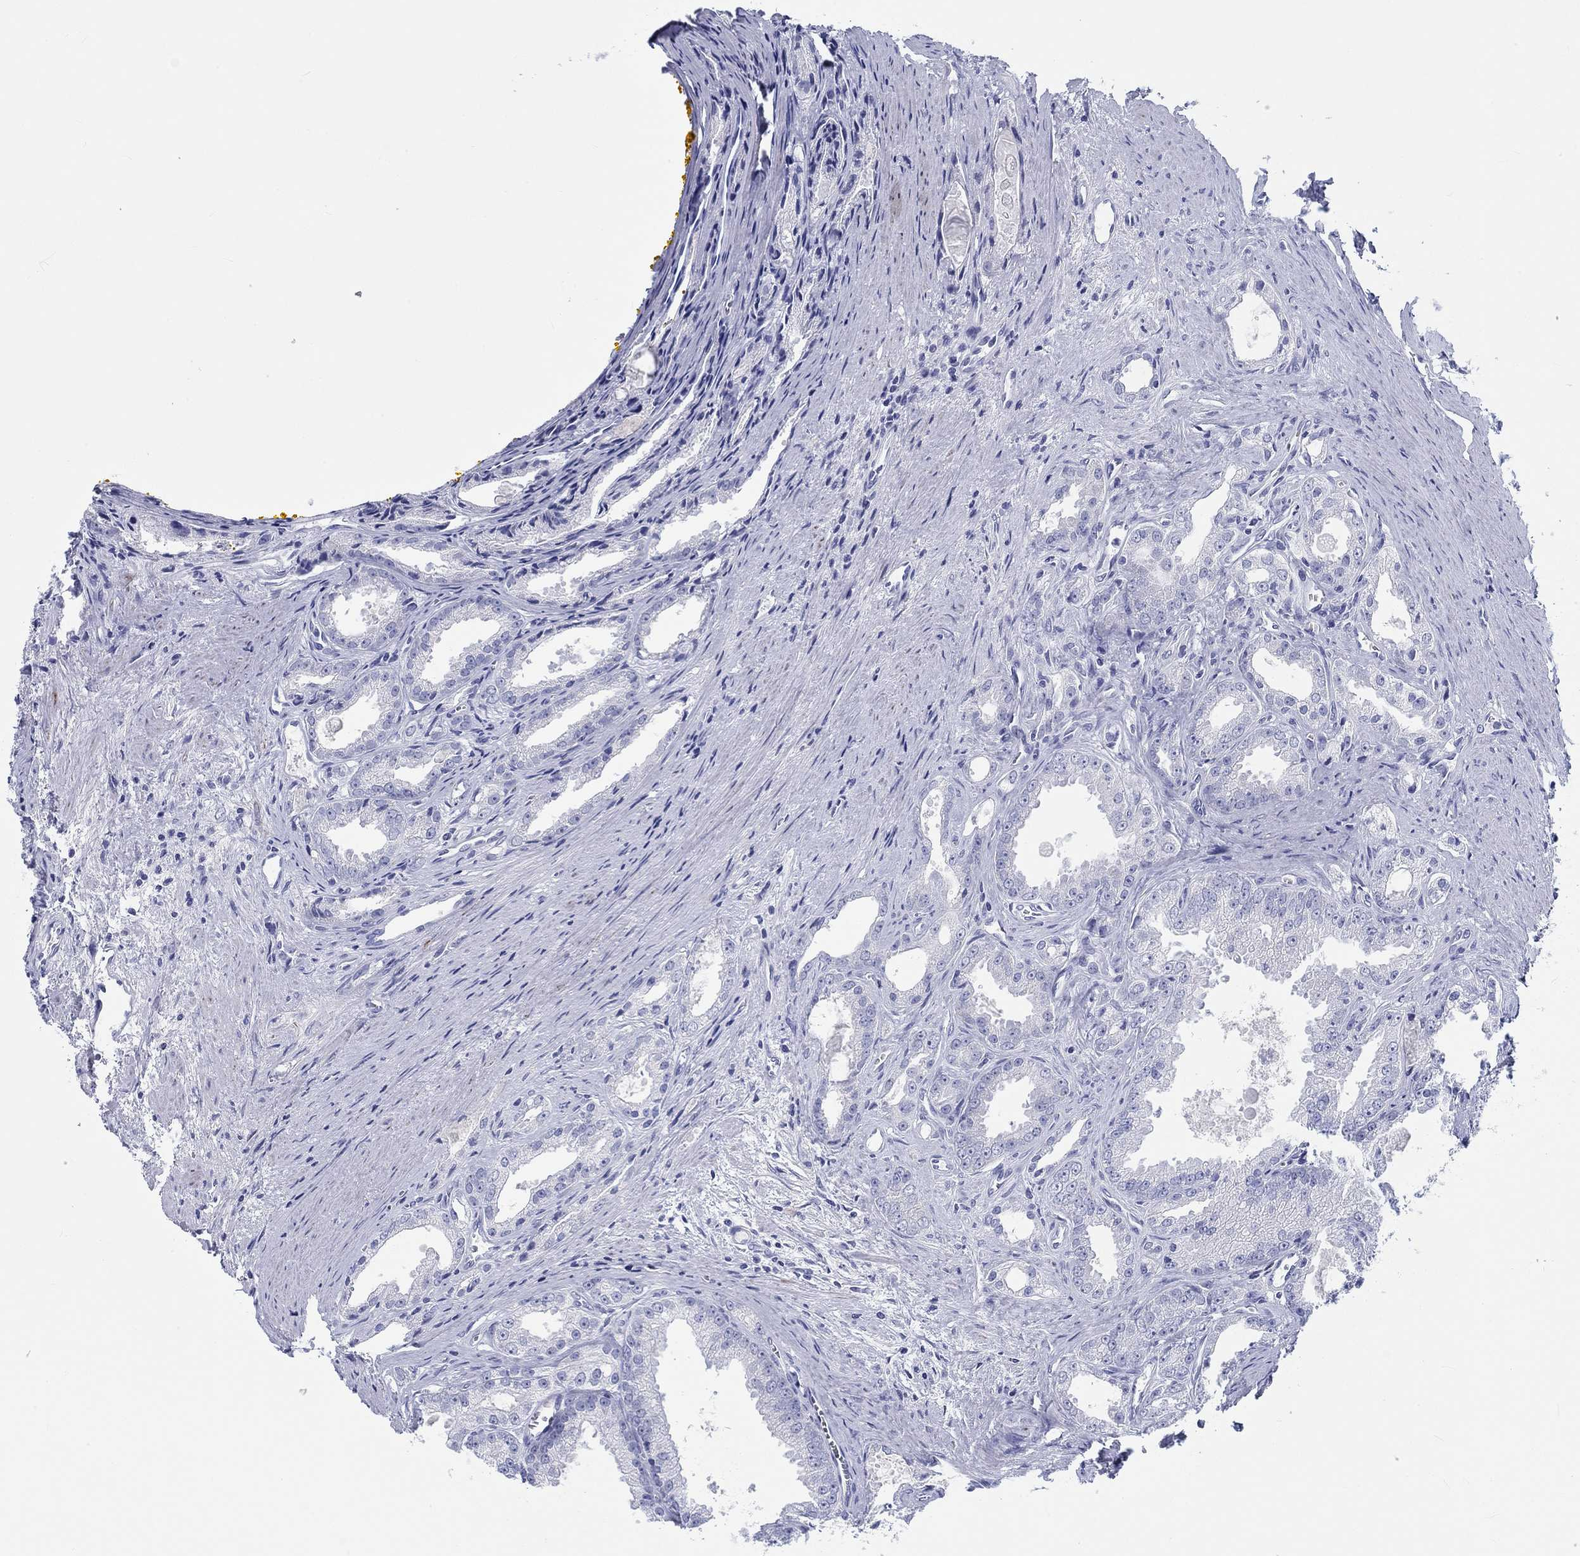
{"staining": {"intensity": "negative", "quantity": "none", "location": "none"}, "tissue": "prostate cancer", "cell_type": "Tumor cells", "image_type": "cancer", "snomed": [{"axis": "morphology", "description": "Adenocarcinoma, NOS"}, {"axis": "morphology", "description": "Adenocarcinoma, High grade"}, {"axis": "topography", "description": "Prostate"}], "caption": "Human prostate cancer (adenocarcinoma (high-grade)) stained for a protein using immunohistochemistry (IHC) demonstrates no expression in tumor cells.", "gene": "H1-1", "patient": {"sex": "male", "age": 70}}